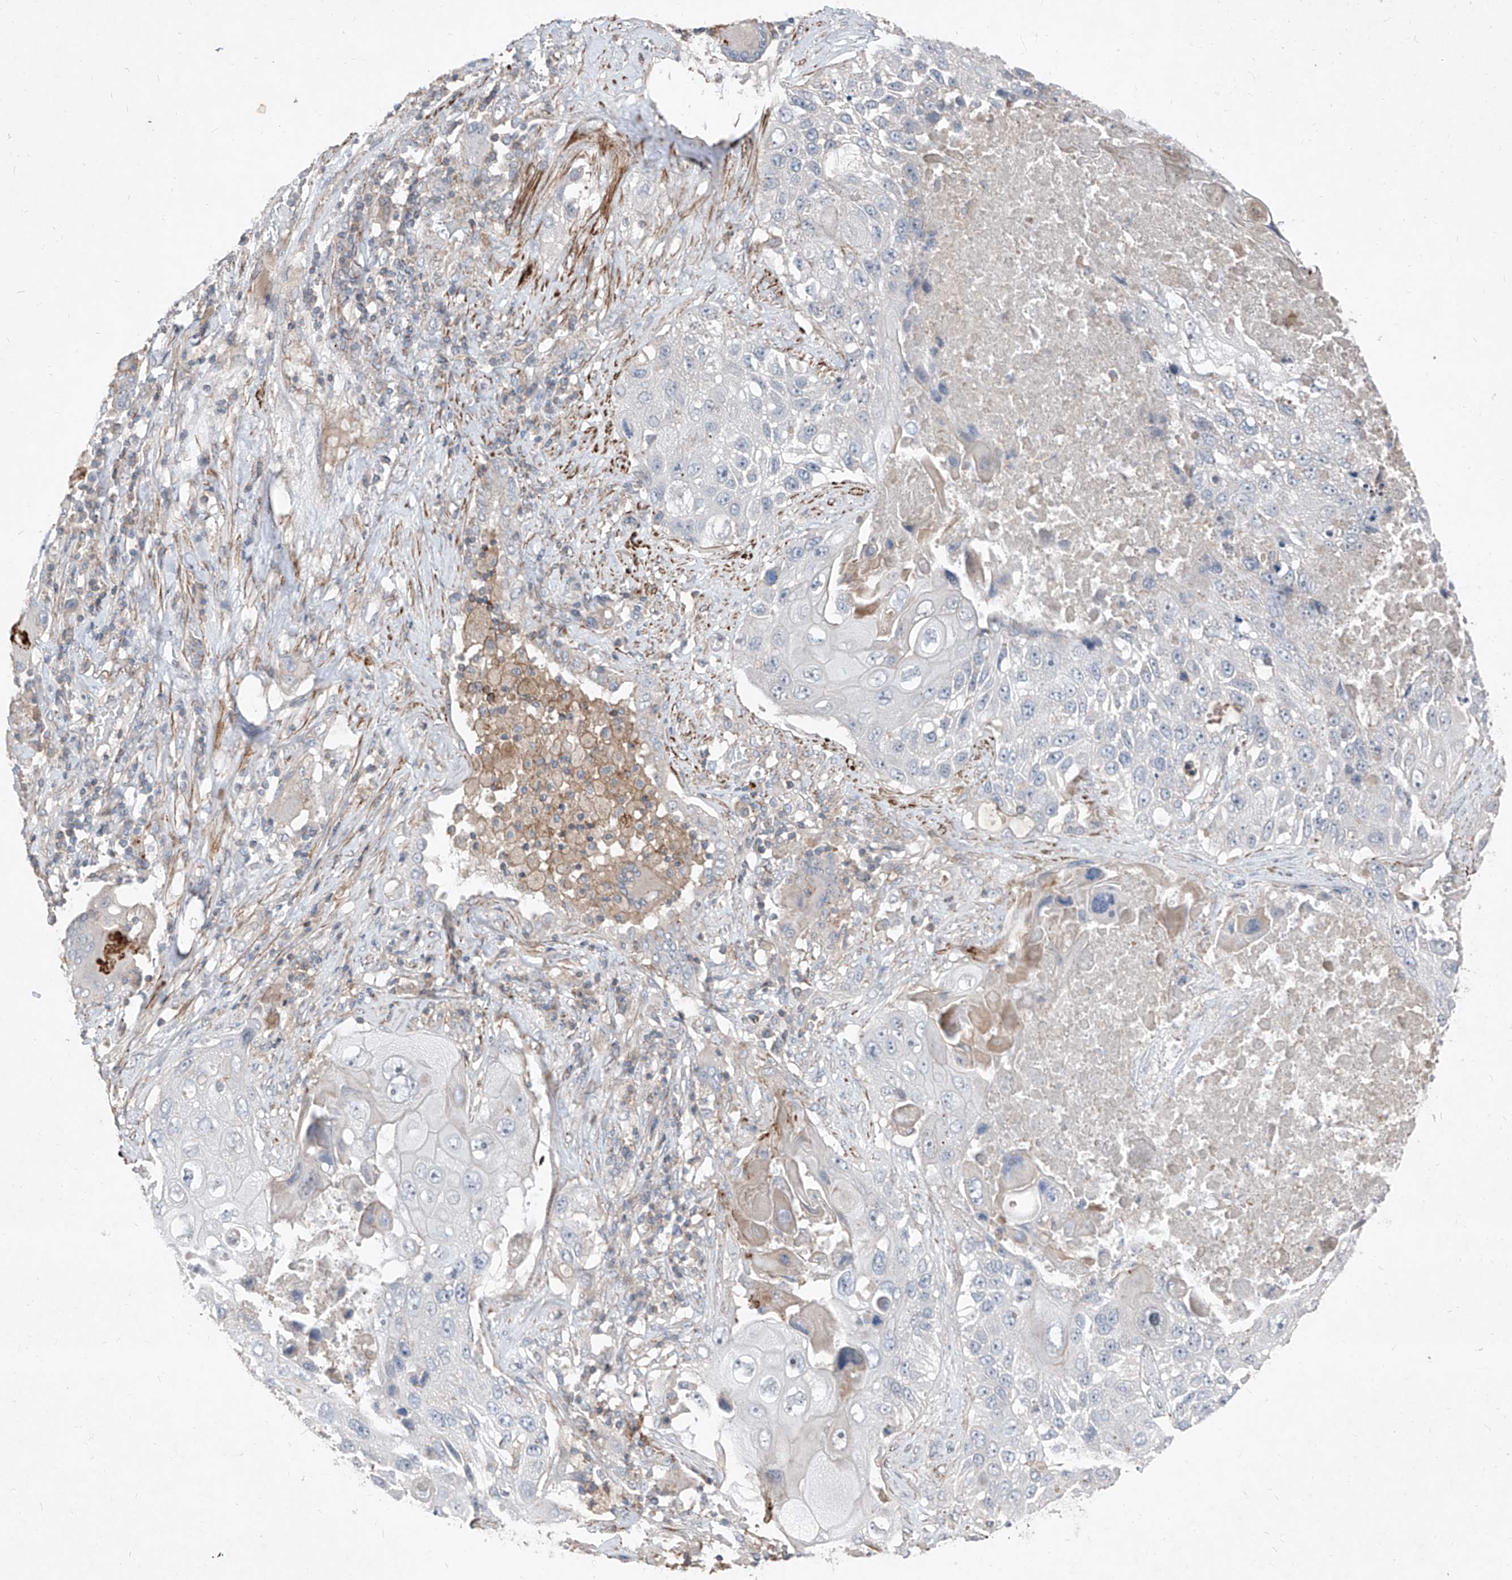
{"staining": {"intensity": "negative", "quantity": "none", "location": "none"}, "tissue": "lung cancer", "cell_type": "Tumor cells", "image_type": "cancer", "snomed": [{"axis": "morphology", "description": "Squamous cell carcinoma, NOS"}, {"axis": "topography", "description": "Lung"}], "caption": "This histopathology image is of squamous cell carcinoma (lung) stained with immunohistochemistry (IHC) to label a protein in brown with the nuclei are counter-stained blue. There is no expression in tumor cells.", "gene": "UFD1", "patient": {"sex": "male", "age": 61}}